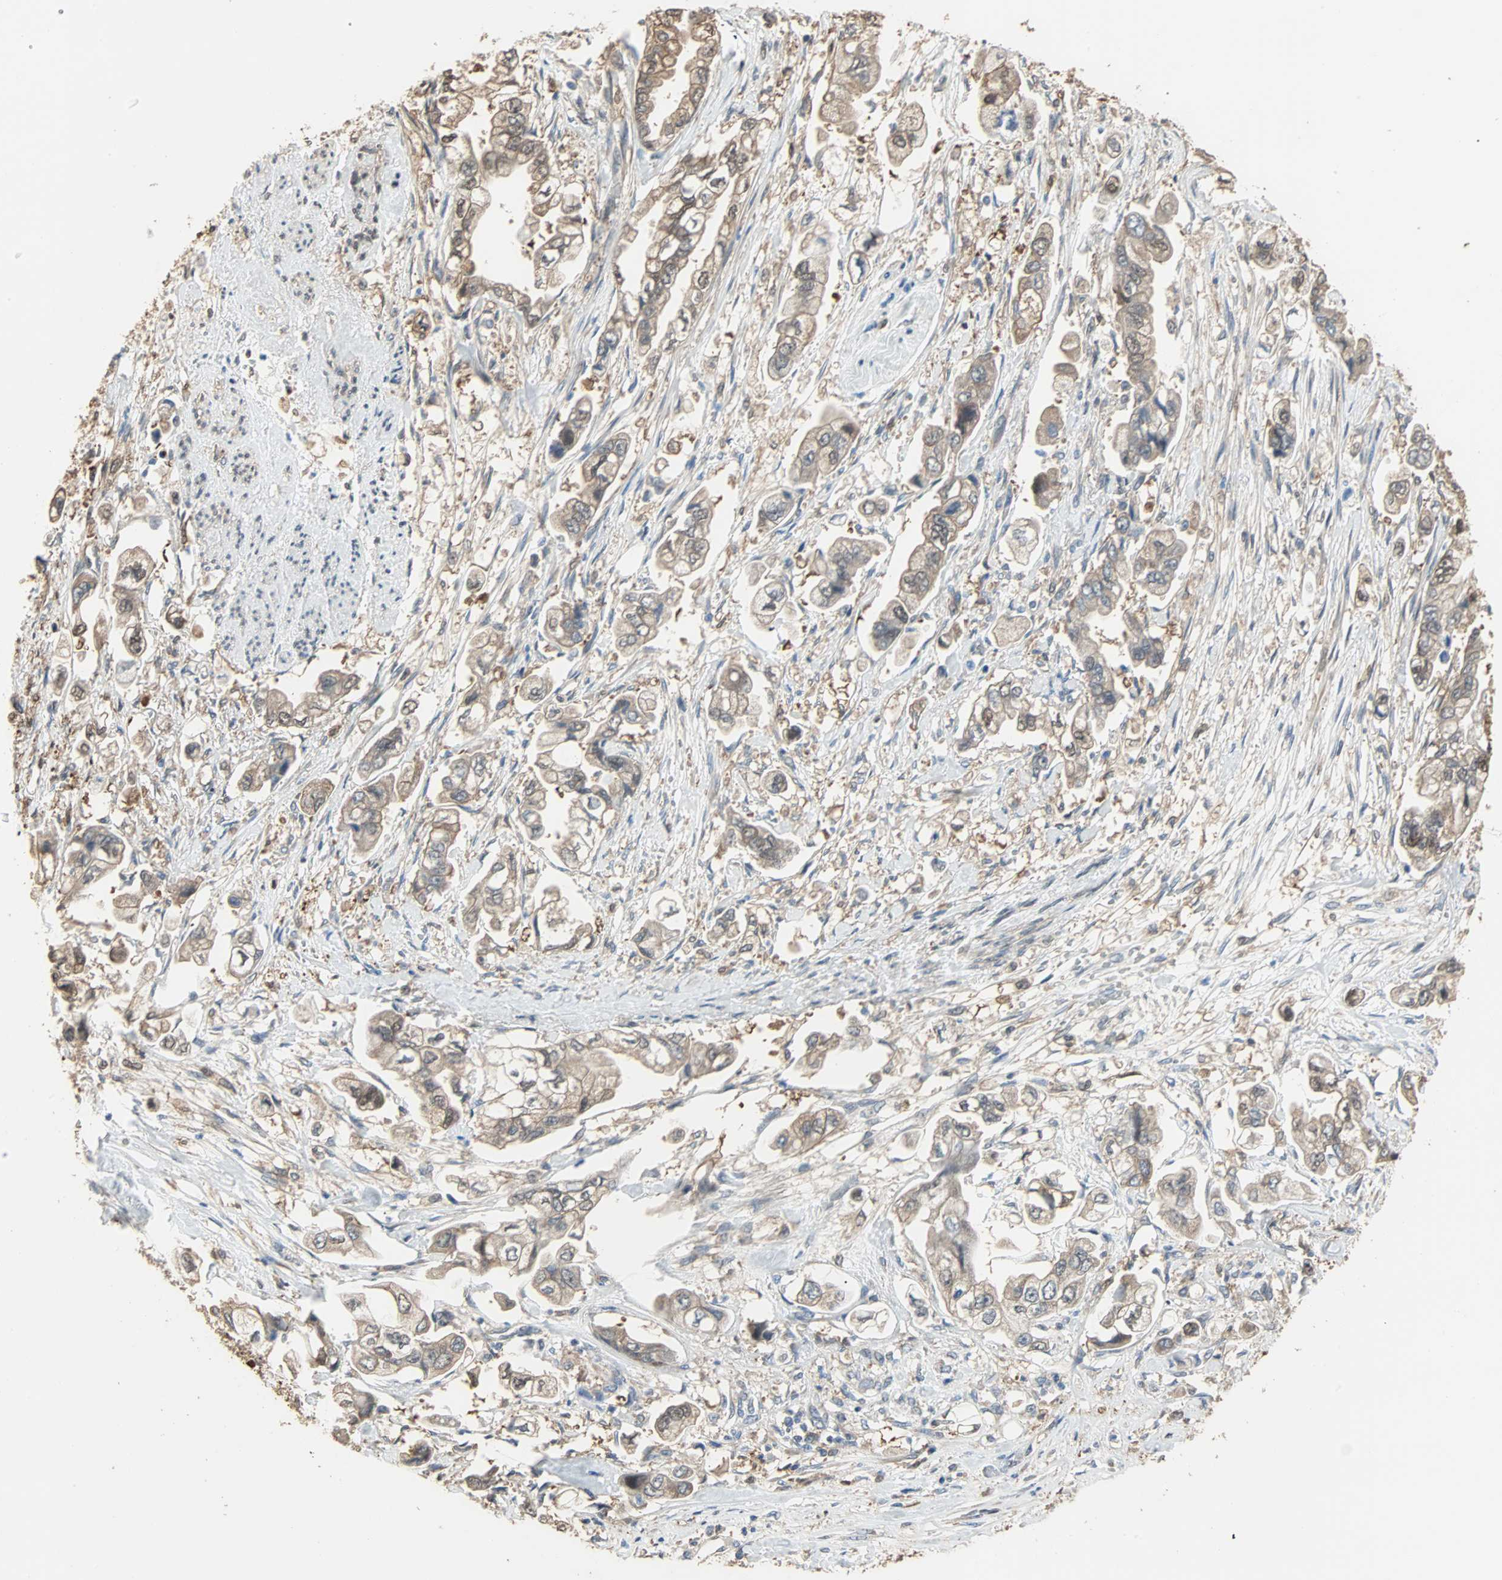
{"staining": {"intensity": "weak", "quantity": "25%-75%", "location": "cytoplasmic/membranous"}, "tissue": "stomach cancer", "cell_type": "Tumor cells", "image_type": "cancer", "snomed": [{"axis": "morphology", "description": "Adenocarcinoma, NOS"}, {"axis": "topography", "description": "Stomach"}], "caption": "Protein staining by IHC reveals weak cytoplasmic/membranous positivity in approximately 25%-75% of tumor cells in stomach adenocarcinoma.", "gene": "PRDX1", "patient": {"sex": "male", "age": 62}}